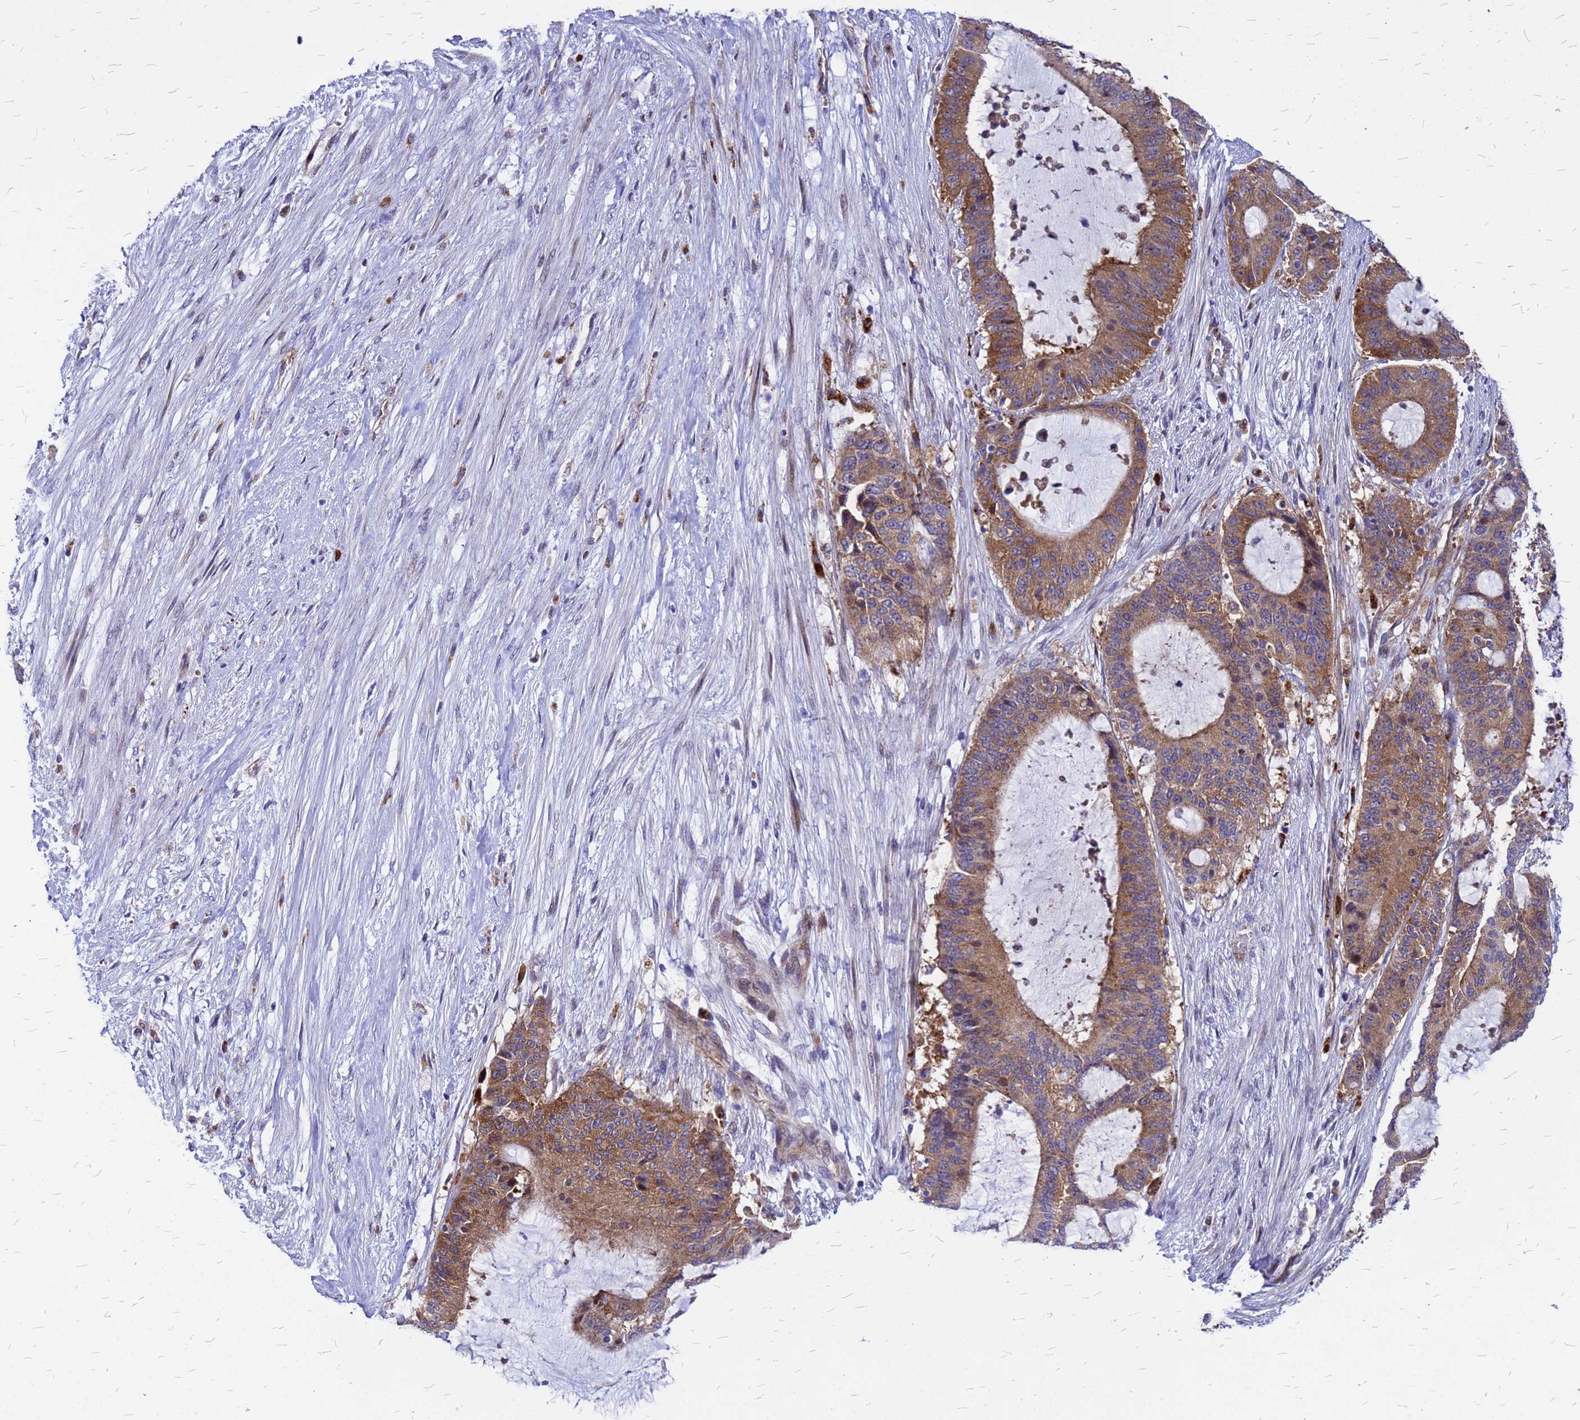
{"staining": {"intensity": "moderate", "quantity": ">75%", "location": "cytoplasmic/membranous"}, "tissue": "liver cancer", "cell_type": "Tumor cells", "image_type": "cancer", "snomed": [{"axis": "morphology", "description": "Normal tissue, NOS"}, {"axis": "morphology", "description": "Cholangiocarcinoma"}, {"axis": "topography", "description": "Liver"}, {"axis": "topography", "description": "Peripheral nerve tissue"}], "caption": "Protein expression analysis of liver cancer shows moderate cytoplasmic/membranous expression in approximately >75% of tumor cells.", "gene": "NOSTRIN", "patient": {"sex": "female", "age": 73}}